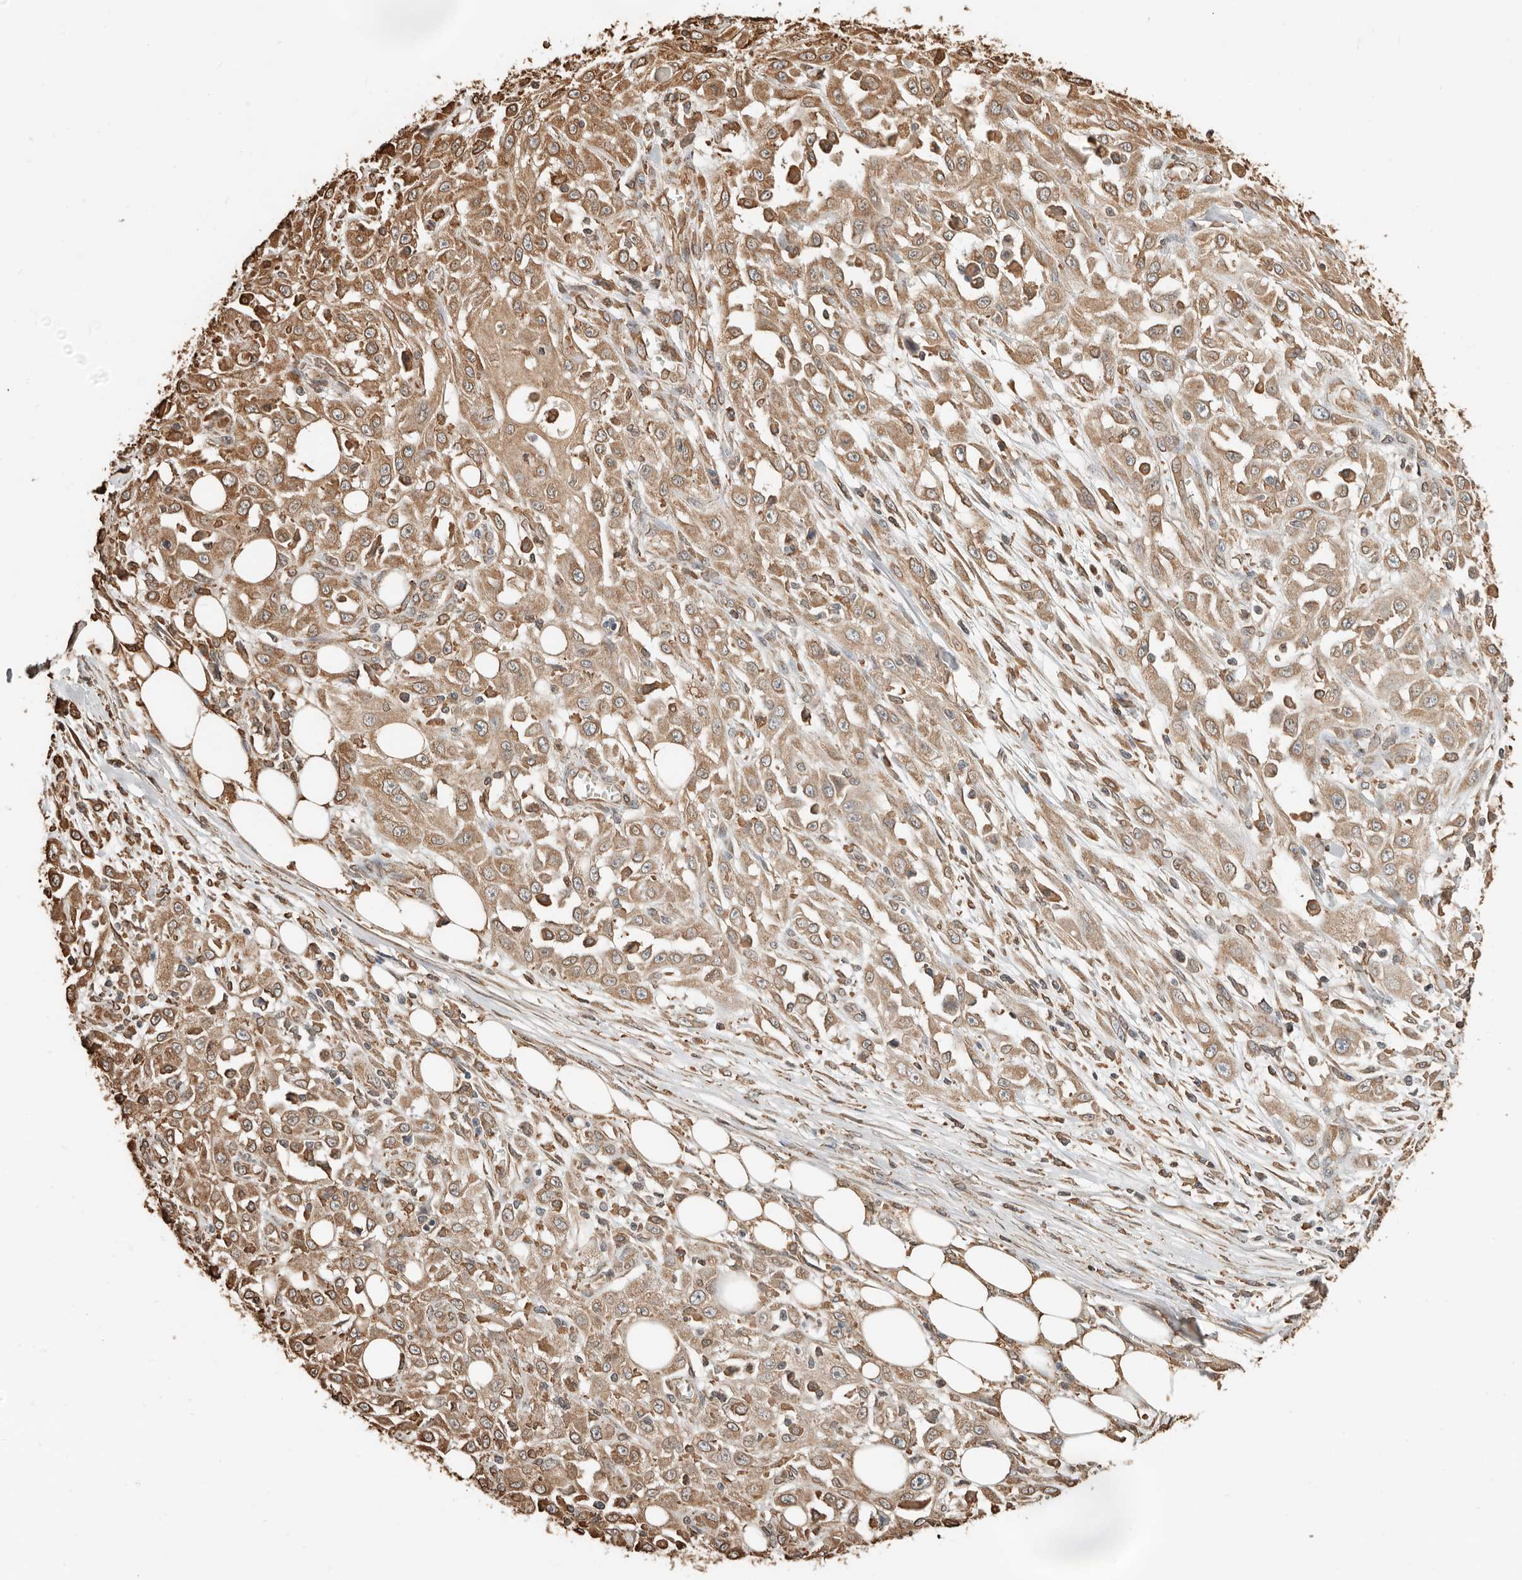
{"staining": {"intensity": "moderate", "quantity": ">75%", "location": "cytoplasmic/membranous"}, "tissue": "skin cancer", "cell_type": "Tumor cells", "image_type": "cancer", "snomed": [{"axis": "morphology", "description": "Squamous cell carcinoma, NOS"}, {"axis": "morphology", "description": "Squamous cell carcinoma, metastatic, NOS"}, {"axis": "topography", "description": "Skin"}, {"axis": "topography", "description": "Lymph node"}], "caption": "Moderate cytoplasmic/membranous expression is seen in about >75% of tumor cells in skin cancer.", "gene": "ARHGEF10L", "patient": {"sex": "male", "age": 75}}